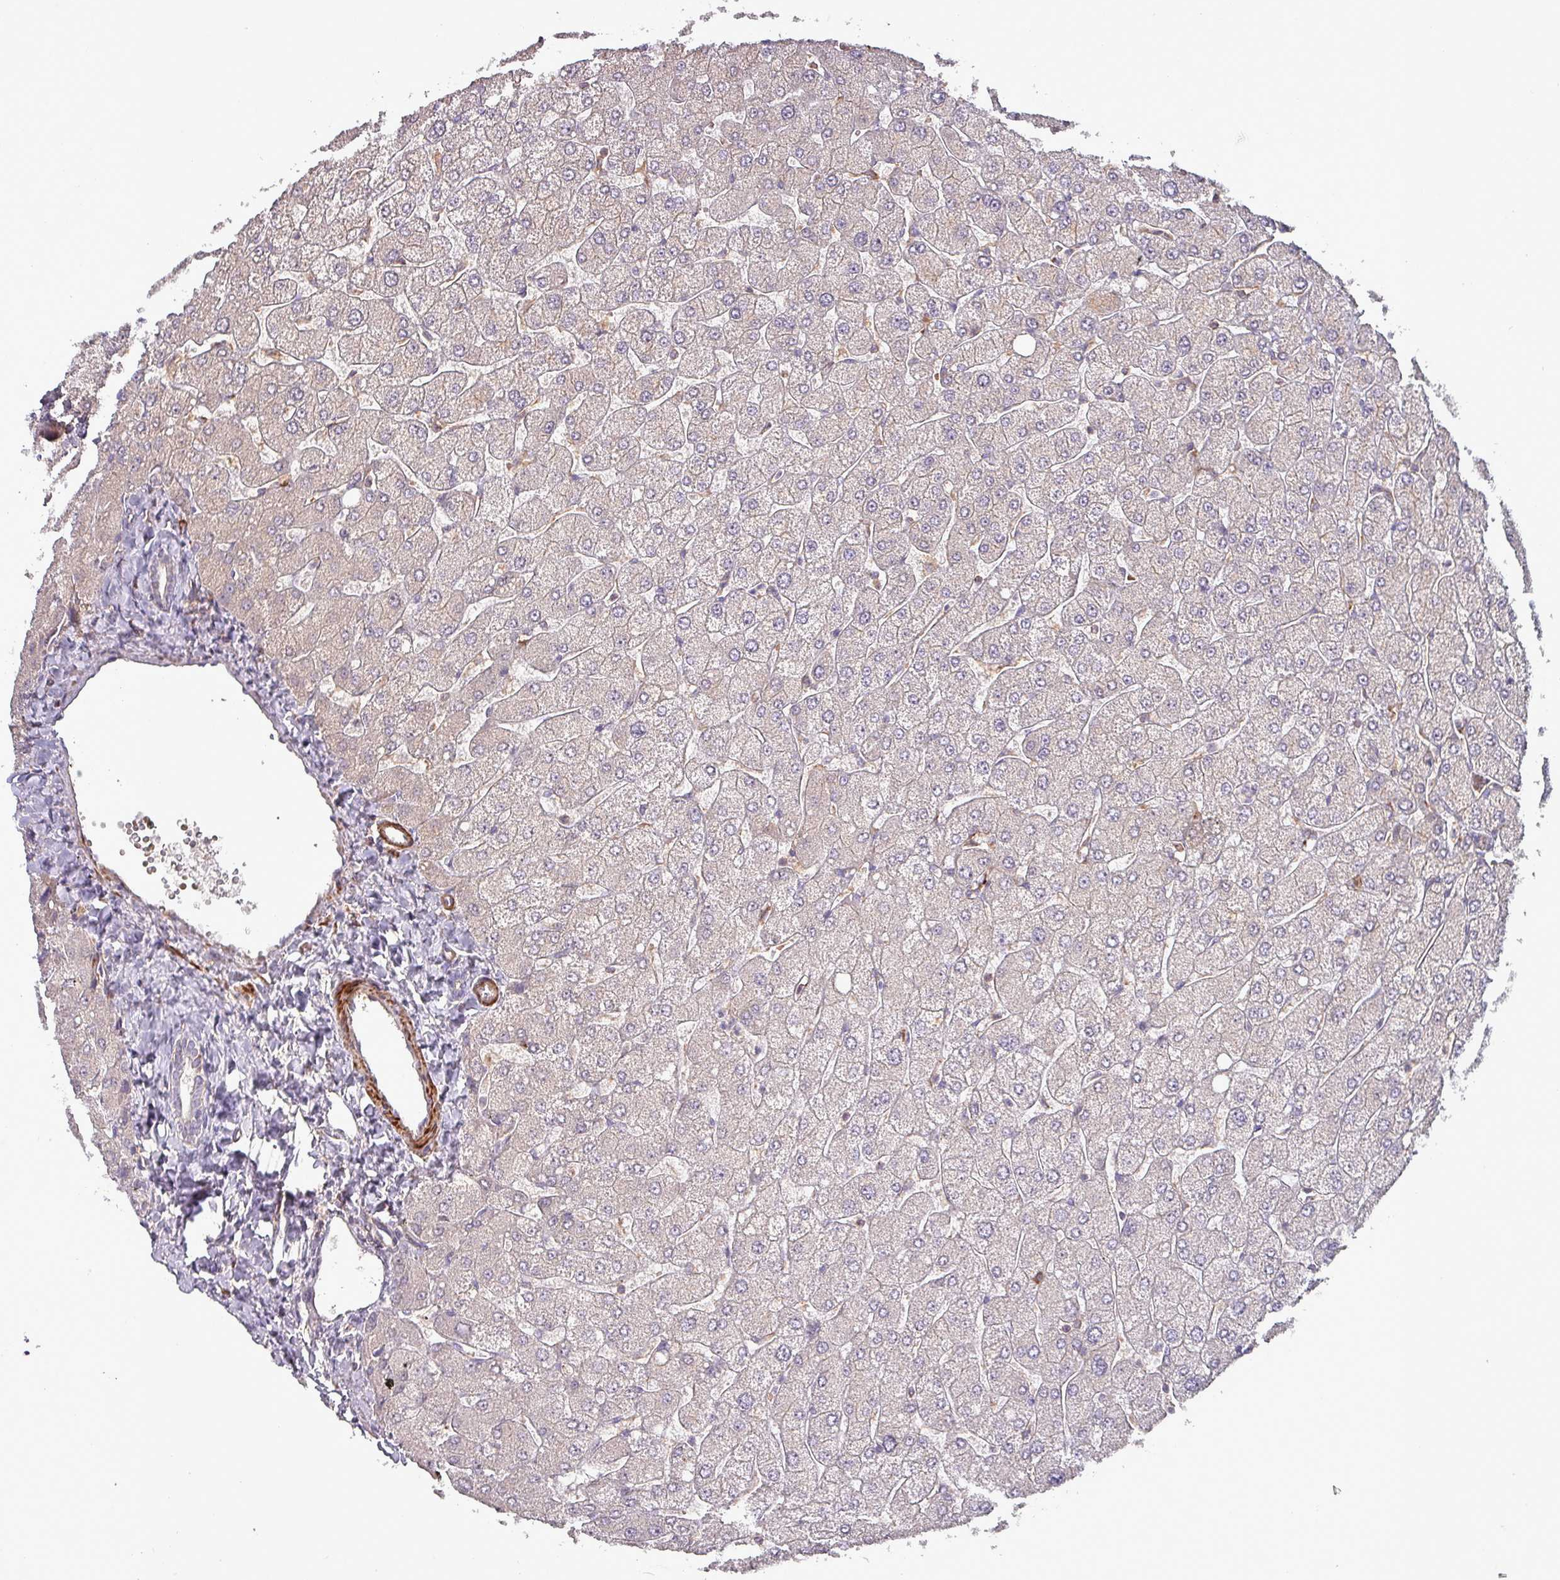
{"staining": {"intensity": "negative", "quantity": "none", "location": "none"}, "tissue": "liver", "cell_type": "Cholangiocytes", "image_type": "normal", "snomed": [{"axis": "morphology", "description": "Normal tissue, NOS"}, {"axis": "topography", "description": "Liver"}], "caption": "DAB immunohistochemical staining of normal liver displays no significant positivity in cholangiocytes. (DAB IHC with hematoxylin counter stain).", "gene": "TPRA1", "patient": {"sex": "male", "age": 55}}